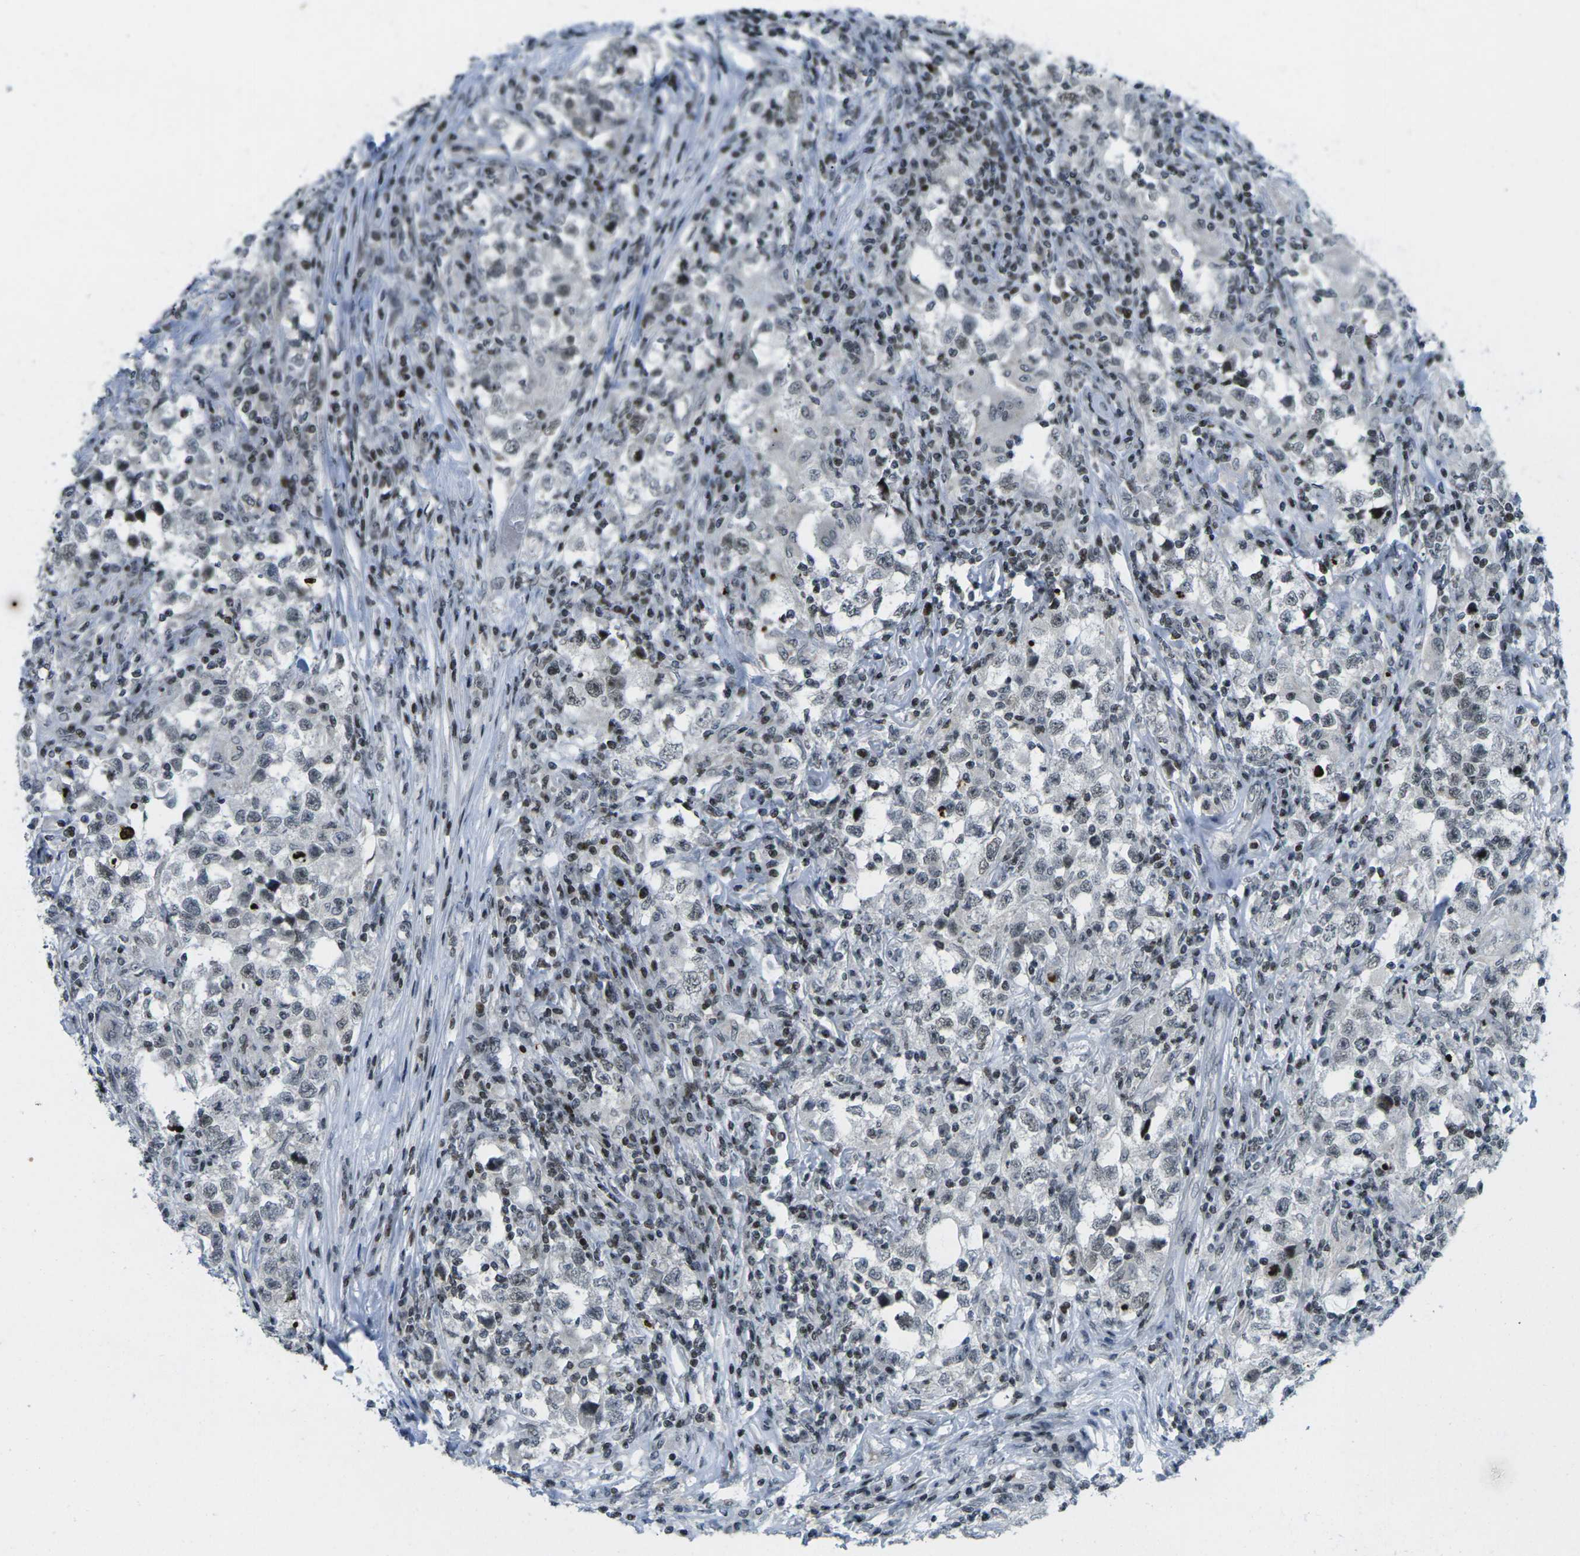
{"staining": {"intensity": "weak", "quantity": "<25%", "location": "nuclear"}, "tissue": "testis cancer", "cell_type": "Tumor cells", "image_type": "cancer", "snomed": [{"axis": "morphology", "description": "Carcinoma, Embryonal, NOS"}, {"axis": "topography", "description": "Testis"}], "caption": "Immunohistochemistry of testis cancer (embryonal carcinoma) shows no positivity in tumor cells.", "gene": "EME1", "patient": {"sex": "male", "age": 21}}